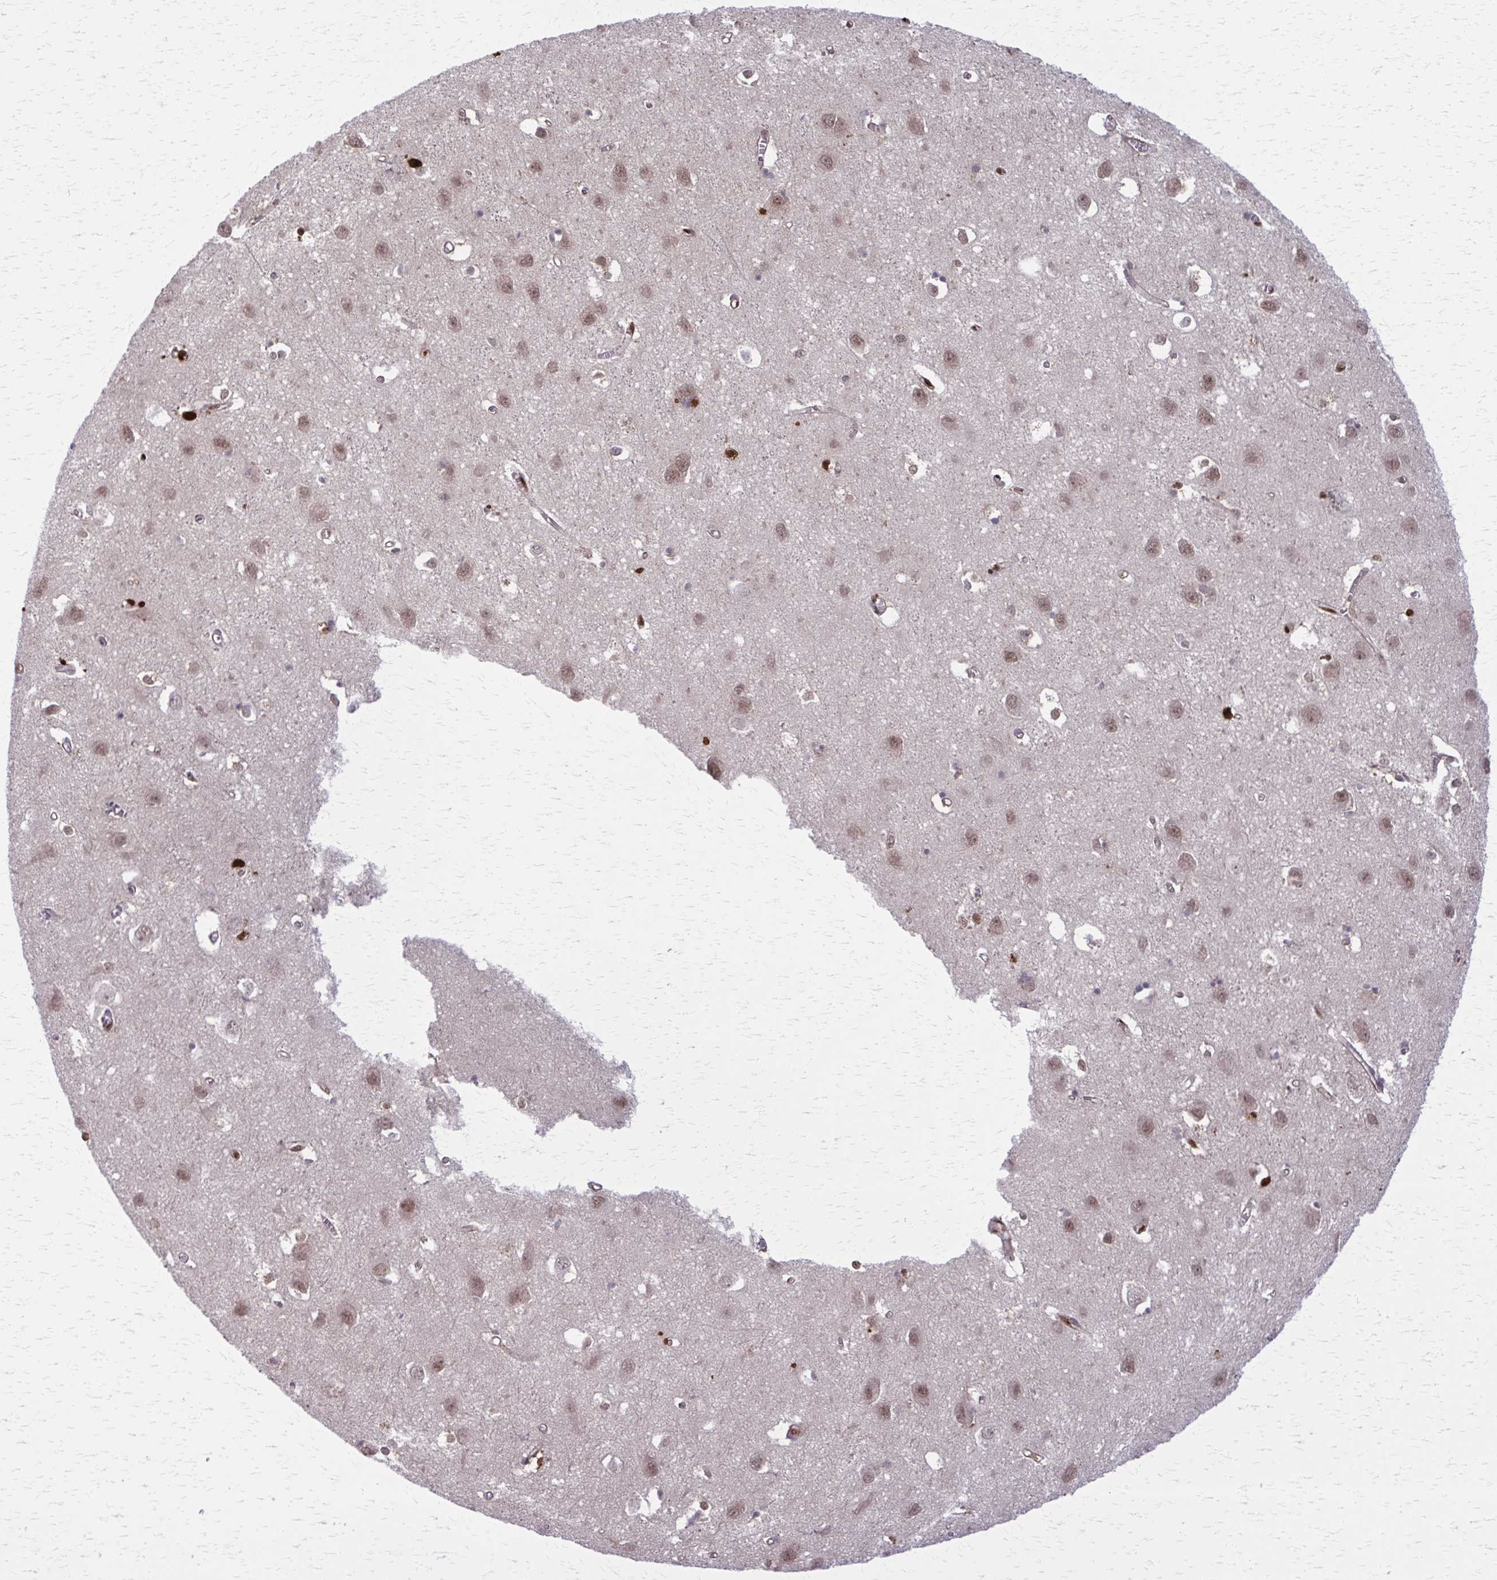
{"staining": {"intensity": "negative", "quantity": "none", "location": "none"}, "tissue": "cerebral cortex", "cell_type": "Endothelial cells", "image_type": "normal", "snomed": [{"axis": "morphology", "description": "Normal tissue, NOS"}, {"axis": "topography", "description": "Cerebral cortex"}], "caption": "Endothelial cells show no significant staining in benign cerebral cortex.", "gene": "ZNF559", "patient": {"sex": "male", "age": 70}}